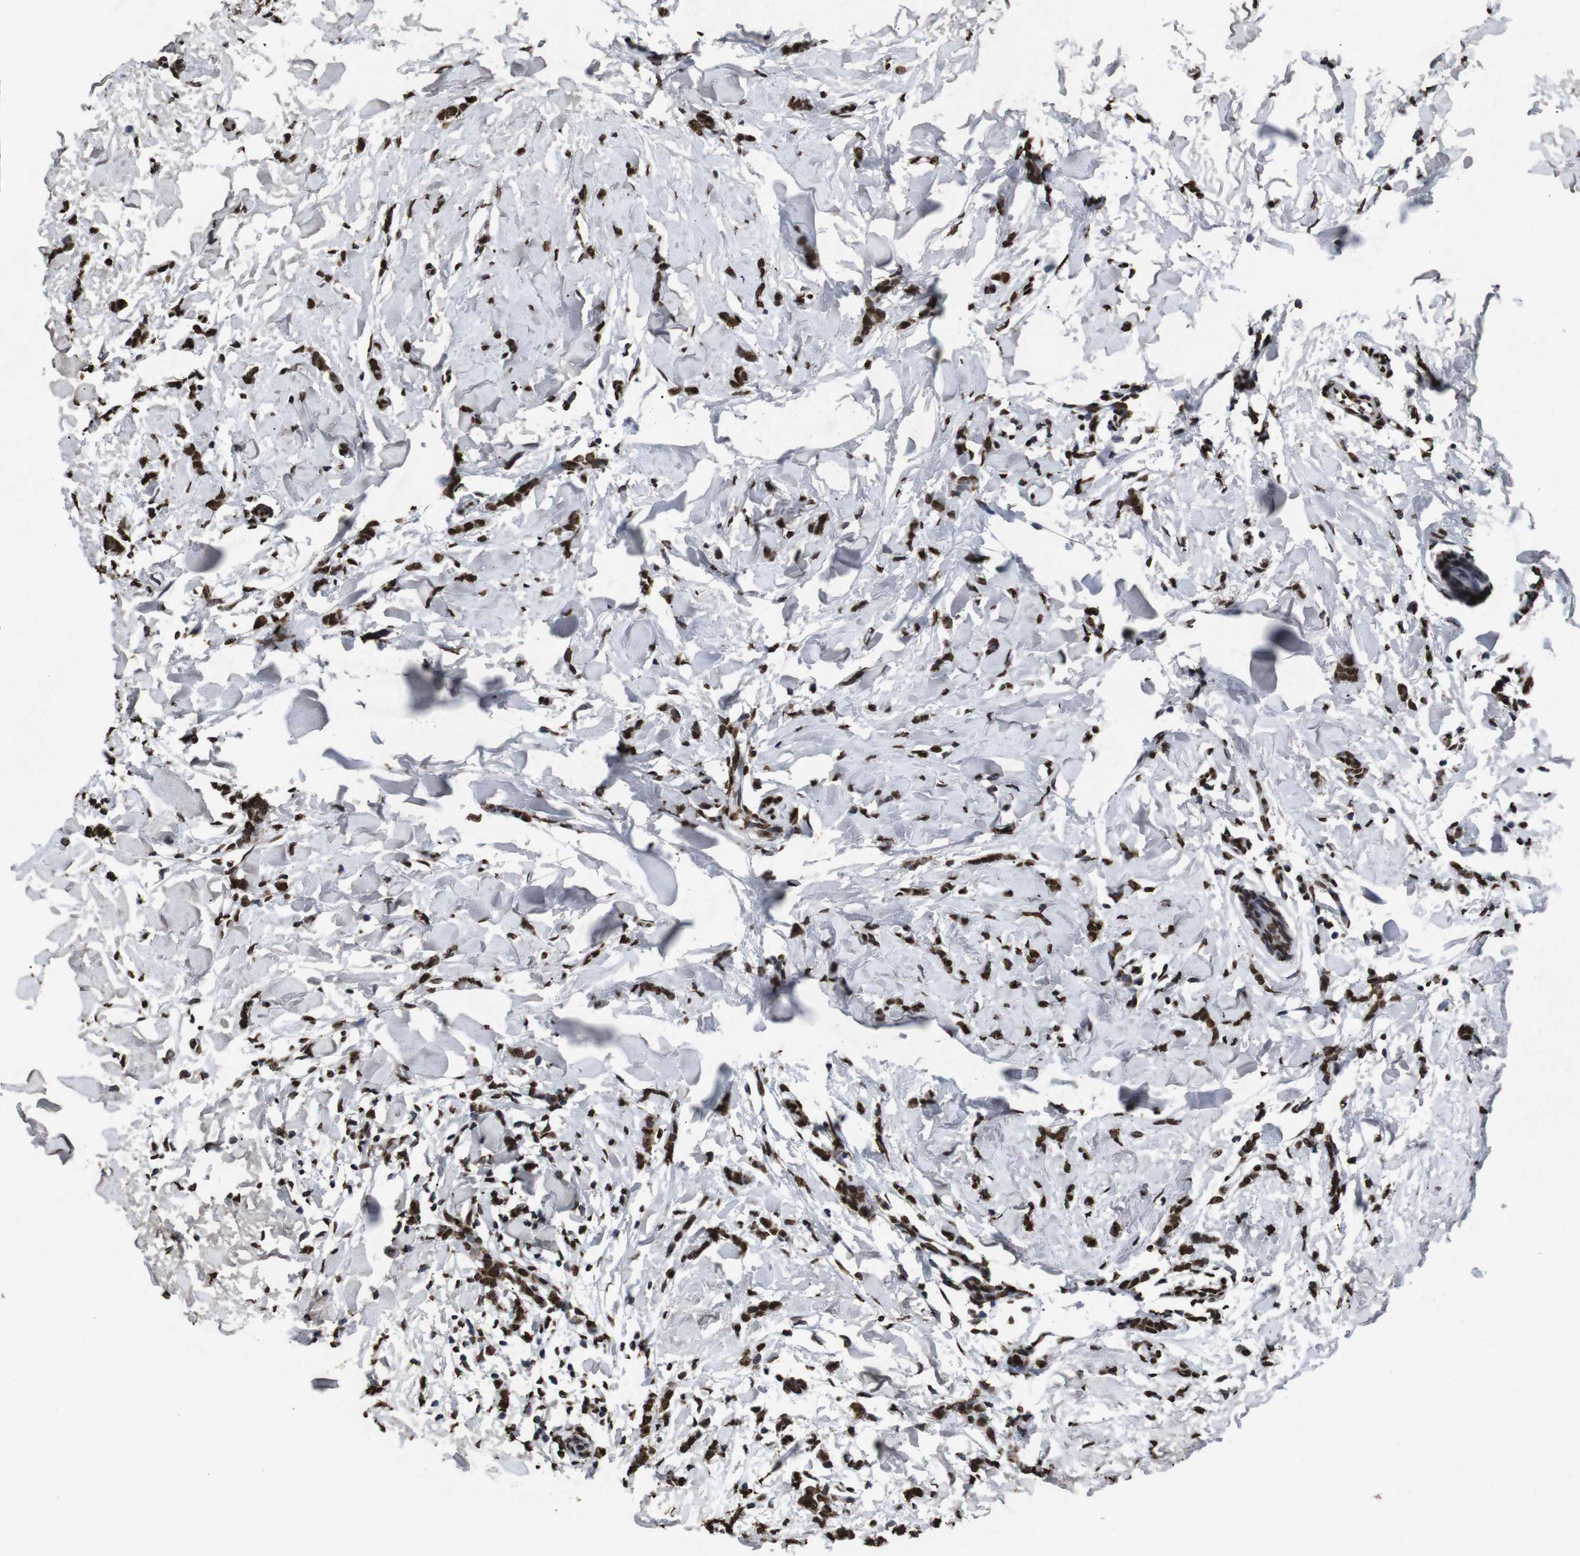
{"staining": {"intensity": "strong", "quantity": ">75%", "location": "nuclear"}, "tissue": "breast cancer", "cell_type": "Tumor cells", "image_type": "cancer", "snomed": [{"axis": "morphology", "description": "Lobular carcinoma"}, {"axis": "topography", "description": "Skin"}, {"axis": "topography", "description": "Breast"}], "caption": "Immunohistochemistry (DAB (3,3'-diaminobenzidine)) staining of human breast cancer demonstrates strong nuclear protein positivity in approximately >75% of tumor cells.", "gene": "MDM2", "patient": {"sex": "female", "age": 46}}